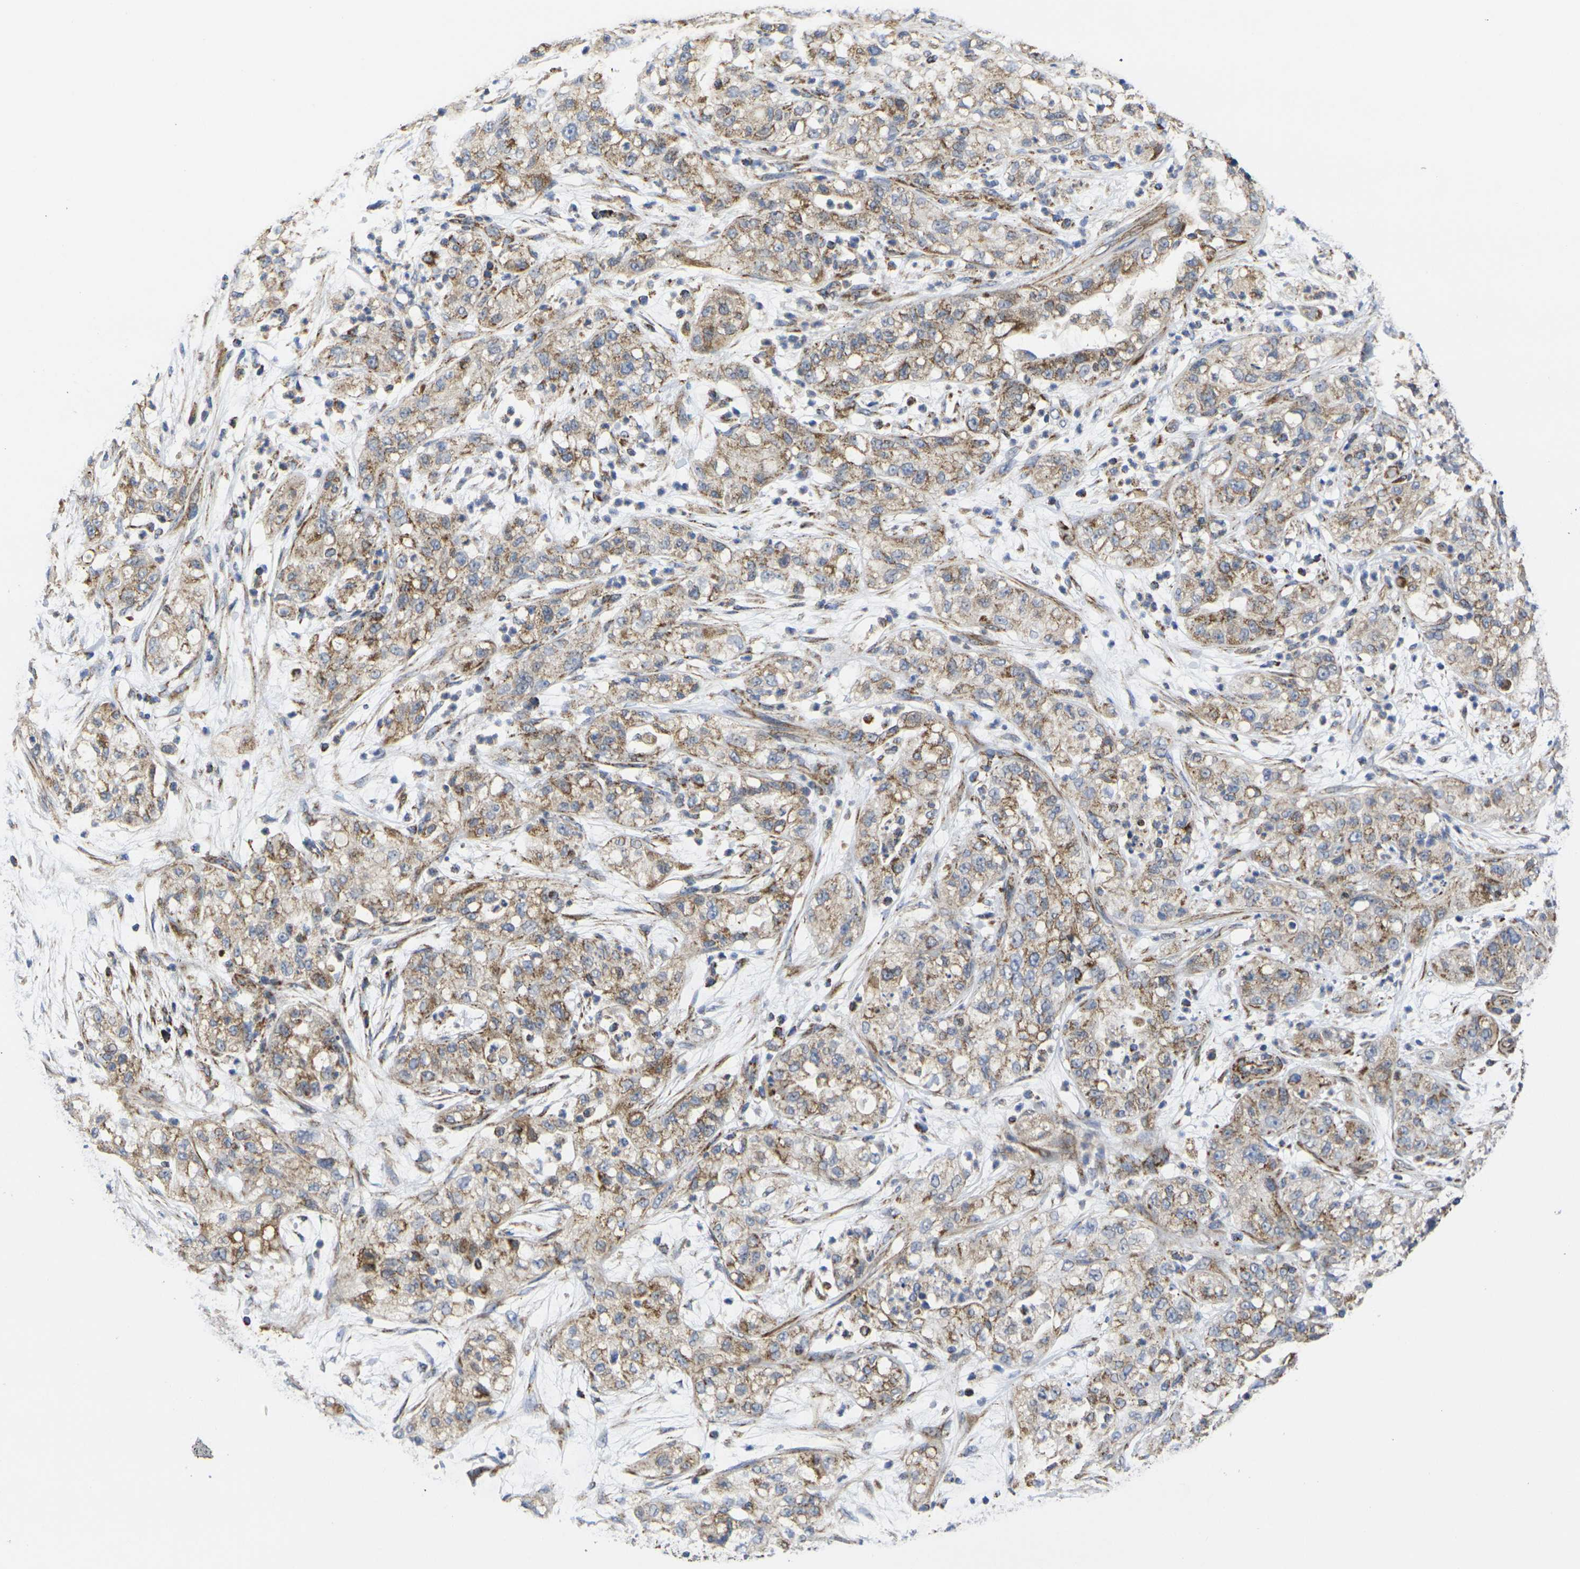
{"staining": {"intensity": "moderate", "quantity": ">75%", "location": "cytoplasmic/membranous"}, "tissue": "pancreatic cancer", "cell_type": "Tumor cells", "image_type": "cancer", "snomed": [{"axis": "morphology", "description": "Adenocarcinoma, NOS"}, {"axis": "topography", "description": "Pancreas"}], "caption": "A medium amount of moderate cytoplasmic/membranous staining is seen in approximately >75% of tumor cells in pancreatic cancer tissue.", "gene": "P2RY11", "patient": {"sex": "female", "age": 78}}